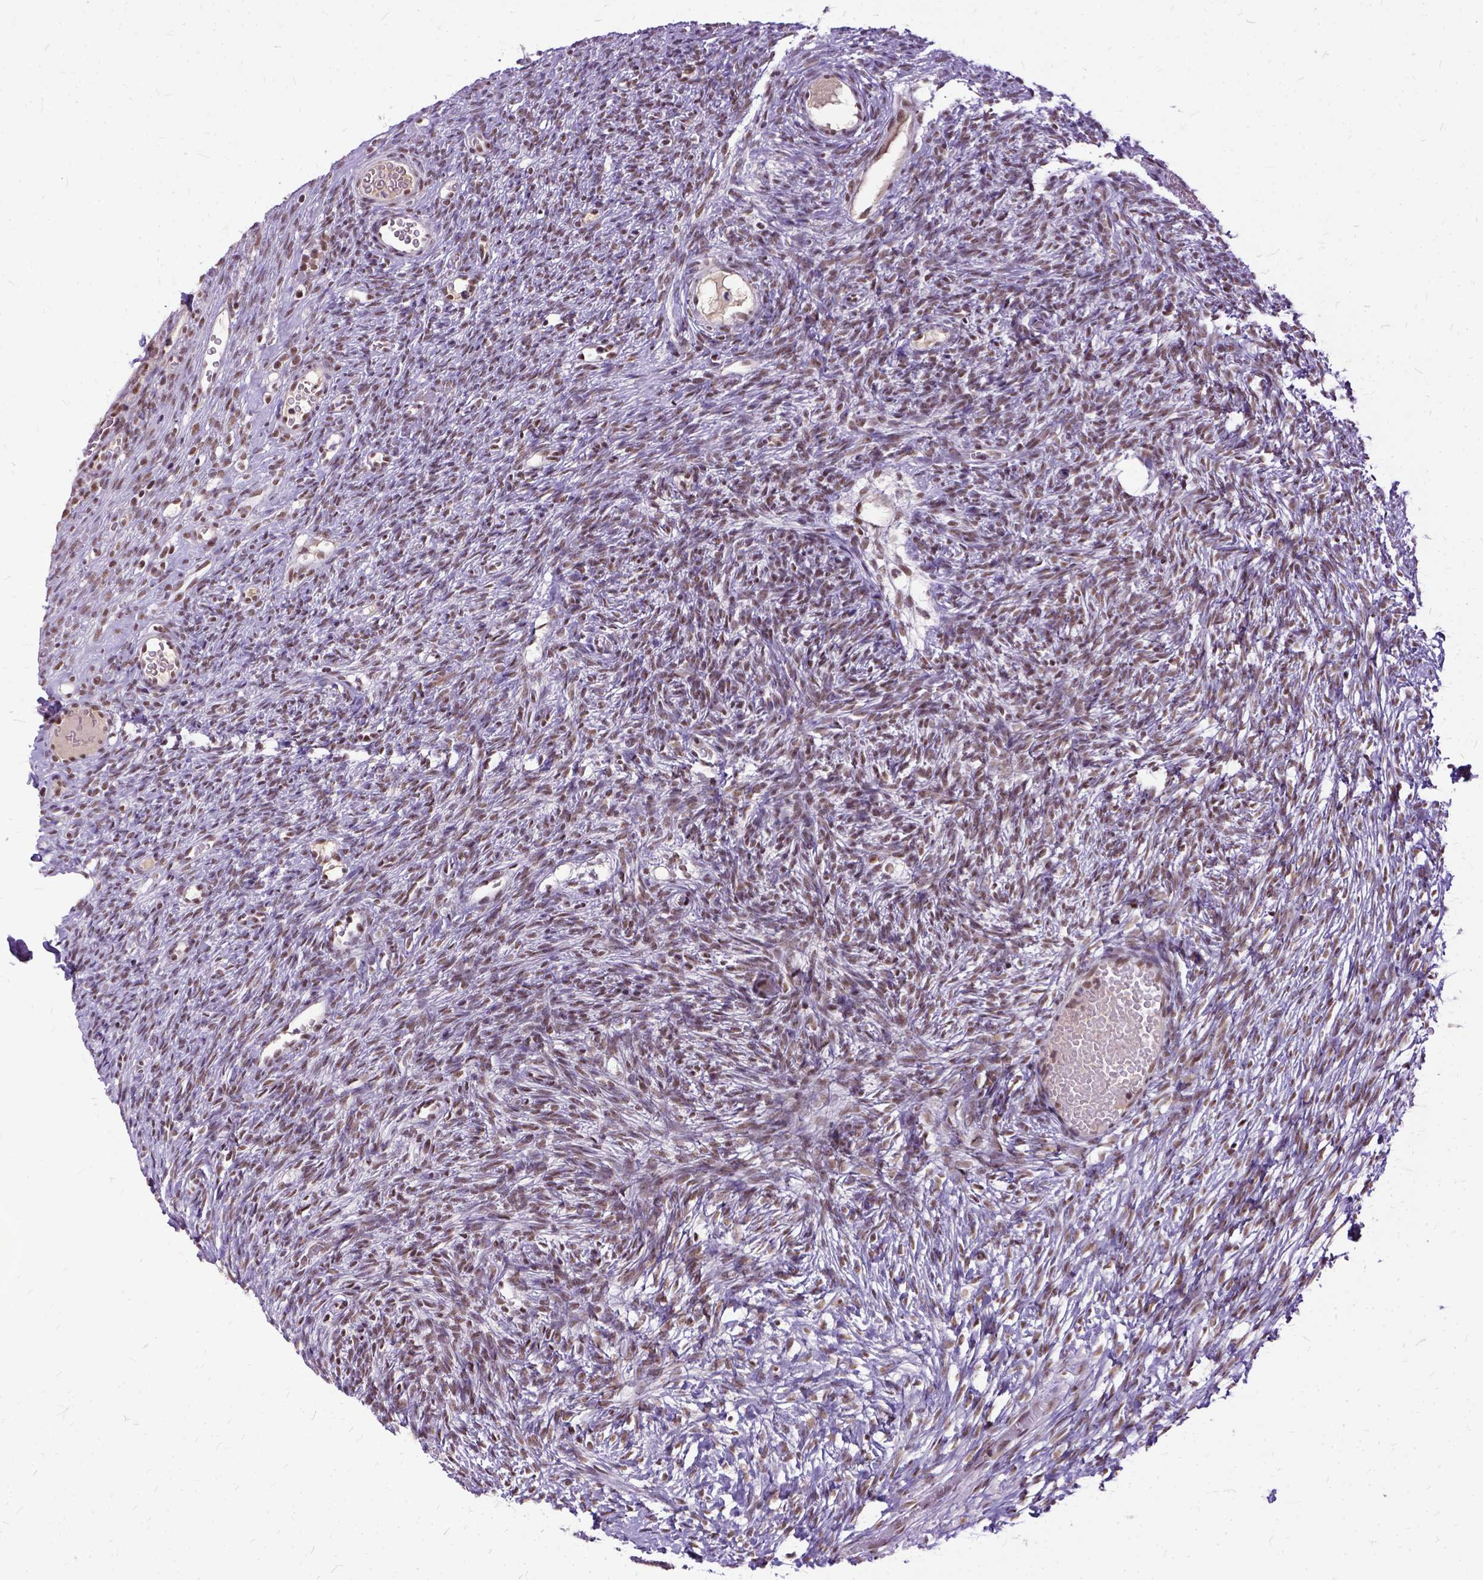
{"staining": {"intensity": "moderate", "quantity": ">75%", "location": "nuclear"}, "tissue": "ovary", "cell_type": "Ovarian stroma cells", "image_type": "normal", "snomed": [{"axis": "morphology", "description": "Normal tissue, NOS"}, {"axis": "topography", "description": "Ovary"}], "caption": "Protein expression analysis of normal human ovary reveals moderate nuclear expression in approximately >75% of ovarian stroma cells. (IHC, brightfield microscopy, high magnification).", "gene": "SETD1A", "patient": {"sex": "female", "age": 34}}